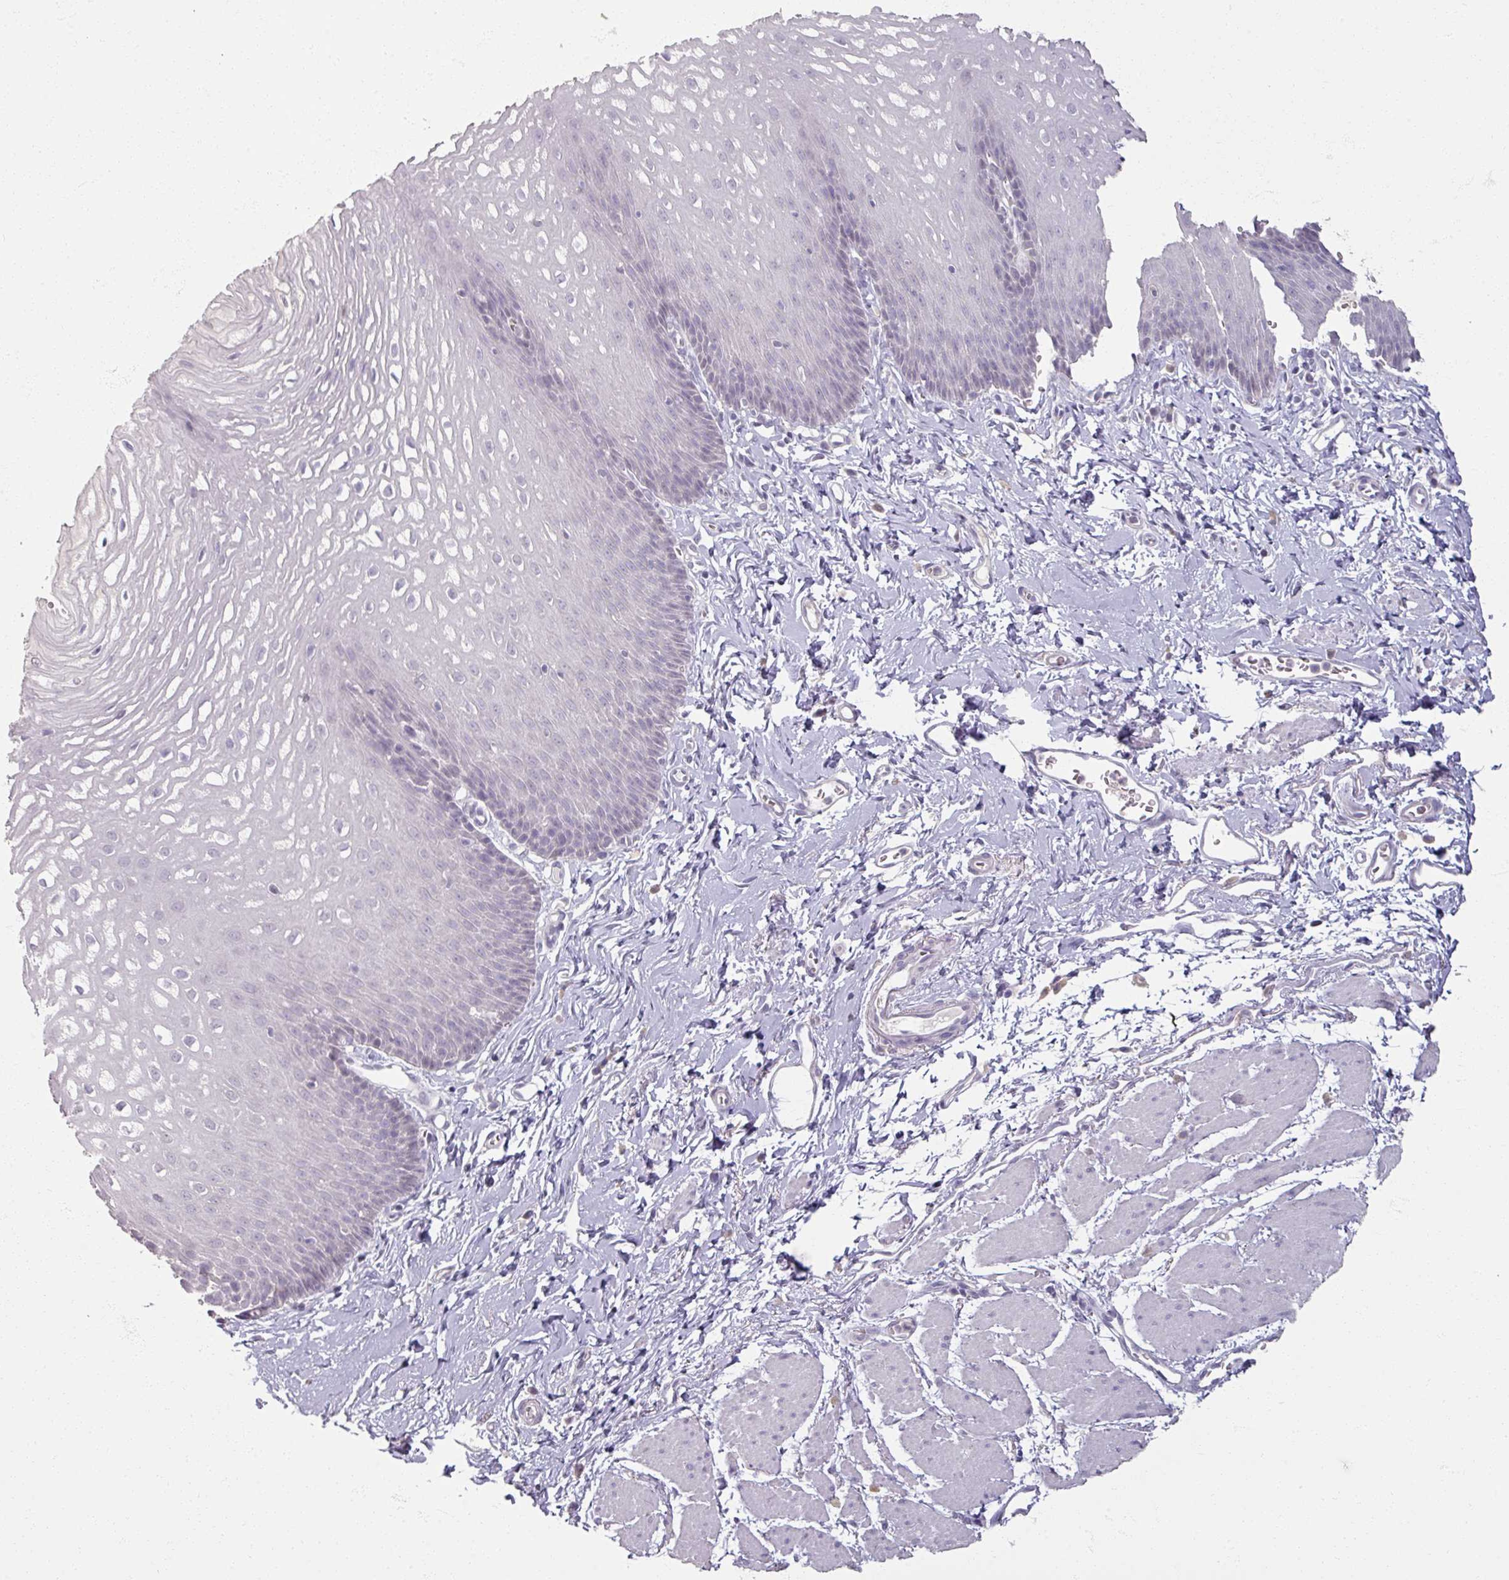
{"staining": {"intensity": "negative", "quantity": "none", "location": "none"}, "tissue": "esophagus", "cell_type": "Squamous epithelial cells", "image_type": "normal", "snomed": [{"axis": "morphology", "description": "Normal tissue, NOS"}, {"axis": "topography", "description": "Esophagus"}], "caption": "Micrograph shows no significant protein positivity in squamous epithelial cells of normal esophagus. Brightfield microscopy of immunohistochemistry (IHC) stained with DAB (3,3'-diaminobenzidine) (brown) and hematoxylin (blue), captured at high magnification.", "gene": "SOX11", "patient": {"sex": "male", "age": 70}}